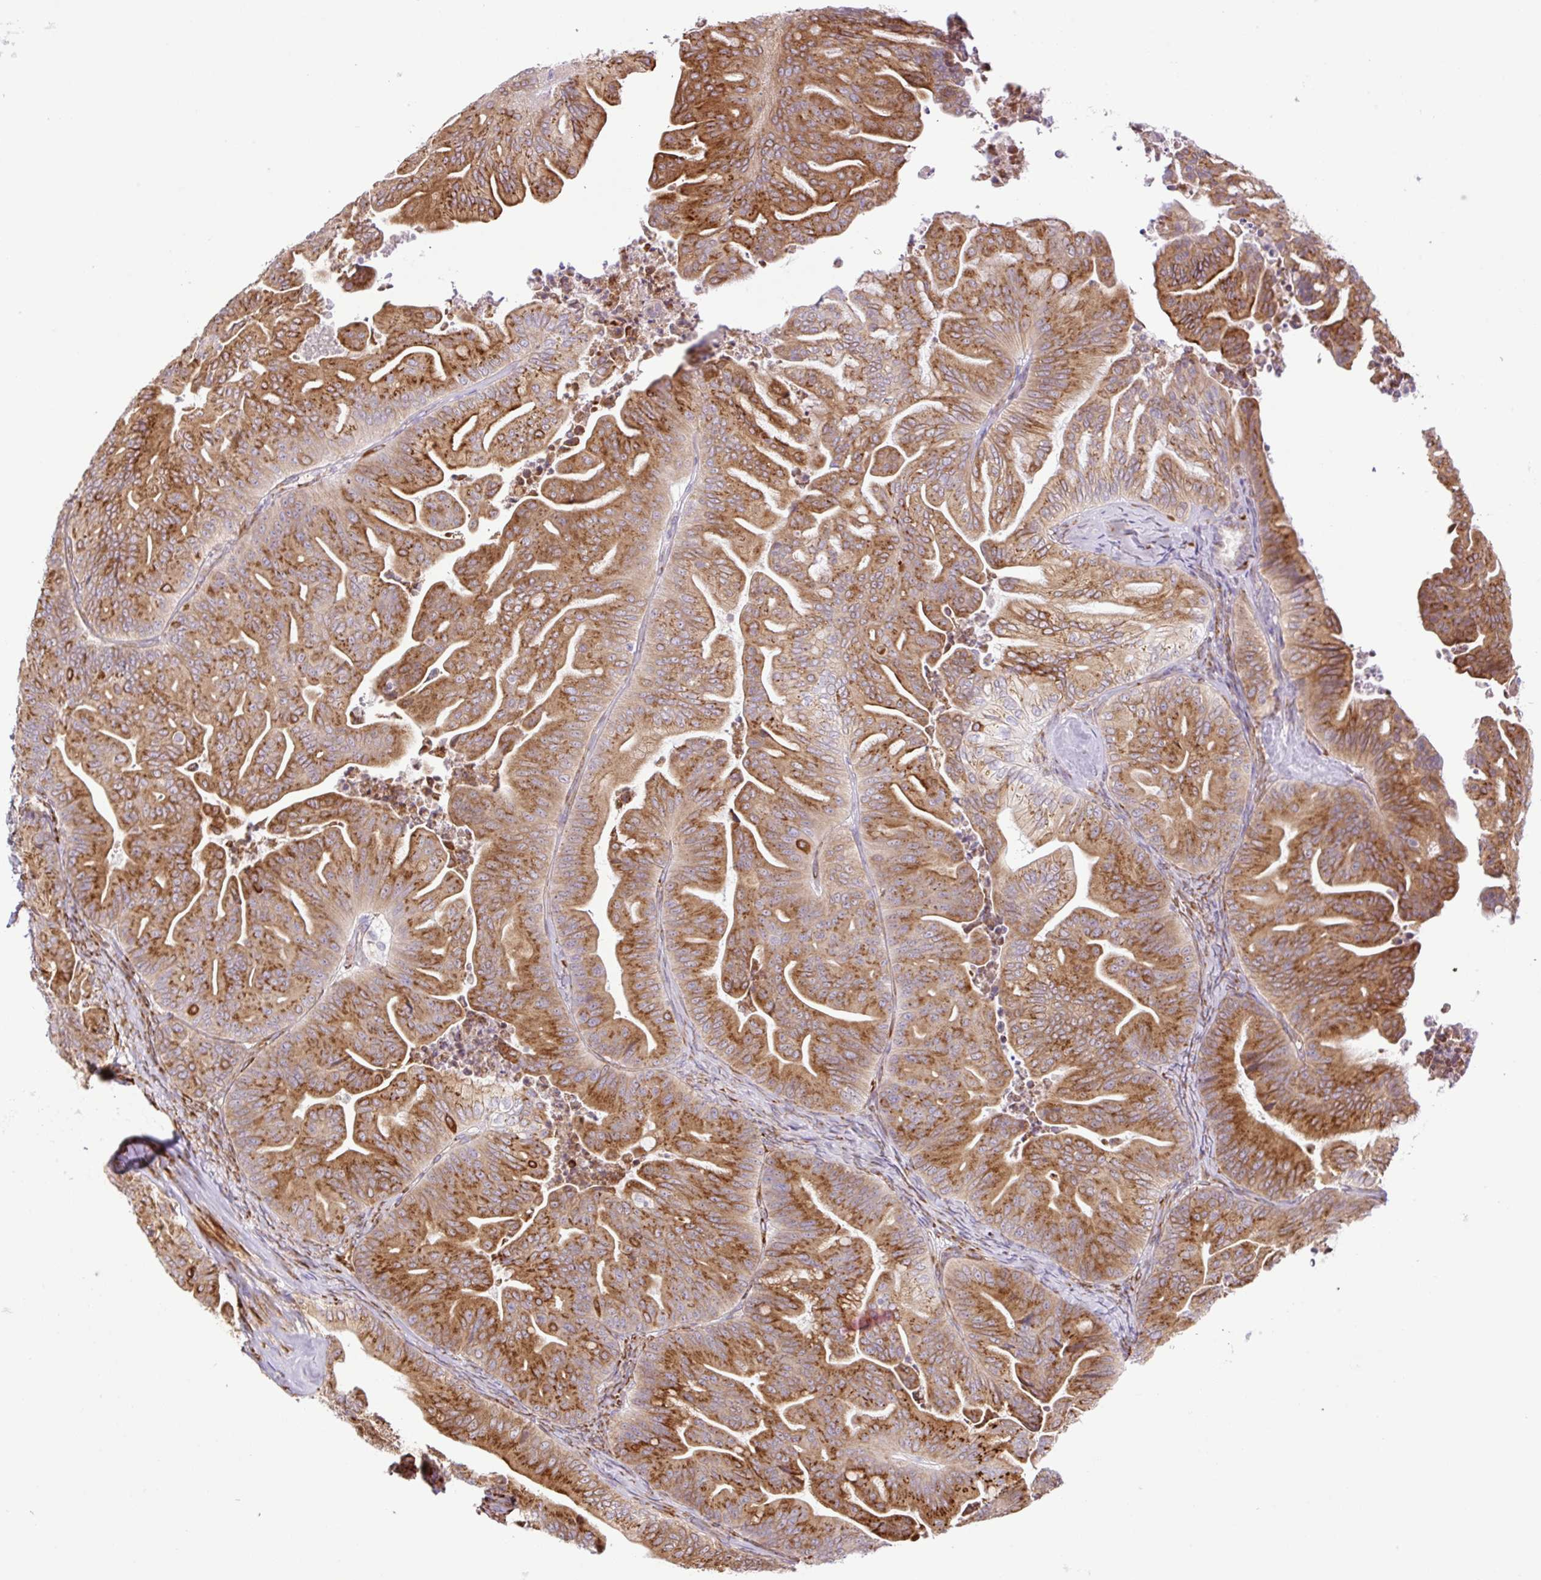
{"staining": {"intensity": "moderate", "quantity": ">75%", "location": "cytoplasmic/membranous"}, "tissue": "ovarian cancer", "cell_type": "Tumor cells", "image_type": "cancer", "snomed": [{"axis": "morphology", "description": "Cystadenocarcinoma, mucinous, NOS"}, {"axis": "topography", "description": "Ovary"}], "caption": "A brown stain shows moderate cytoplasmic/membranous positivity of a protein in ovarian mucinous cystadenocarcinoma tumor cells.", "gene": "RAB30", "patient": {"sex": "female", "age": 67}}